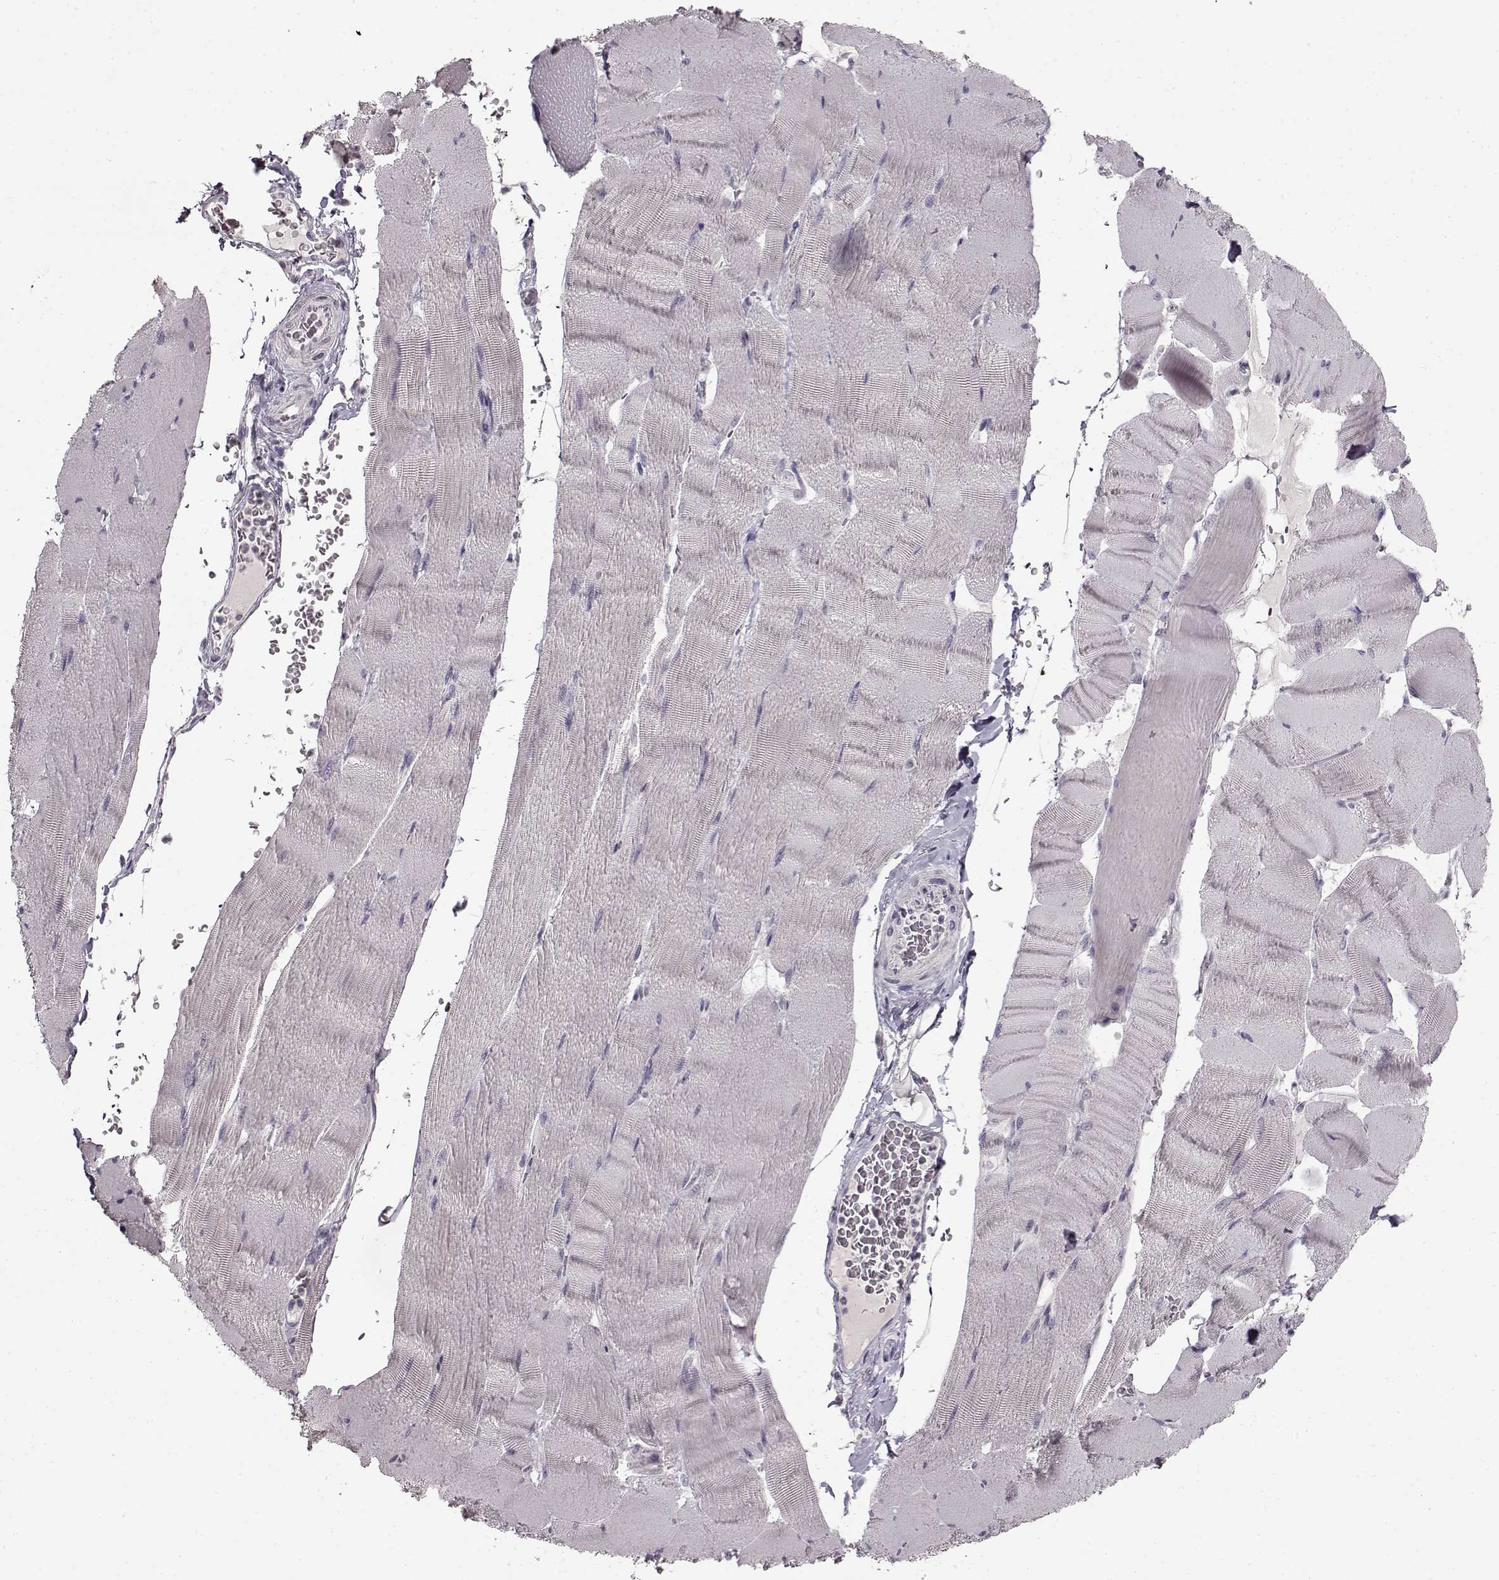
{"staining": {"intensity": "negative", "quantity": "none", "location": "none"}, "tissue": "skeletal muscle", "cell_type": "Myocytes", "image_type": "normal", "snomed": [{"axis": "morphology", "description": "Normal tissue, NOS"}, {"axis": "topography", "description": "Skeletal muscle"}], "caption": "High power microscopy micrograph of an immunohistochemistry histopathology image of normal skeletal muscle, revealing no significant positivity in myocytes.", "gene": "FSHB", "patient": {"sex": "male", "age": 56}}